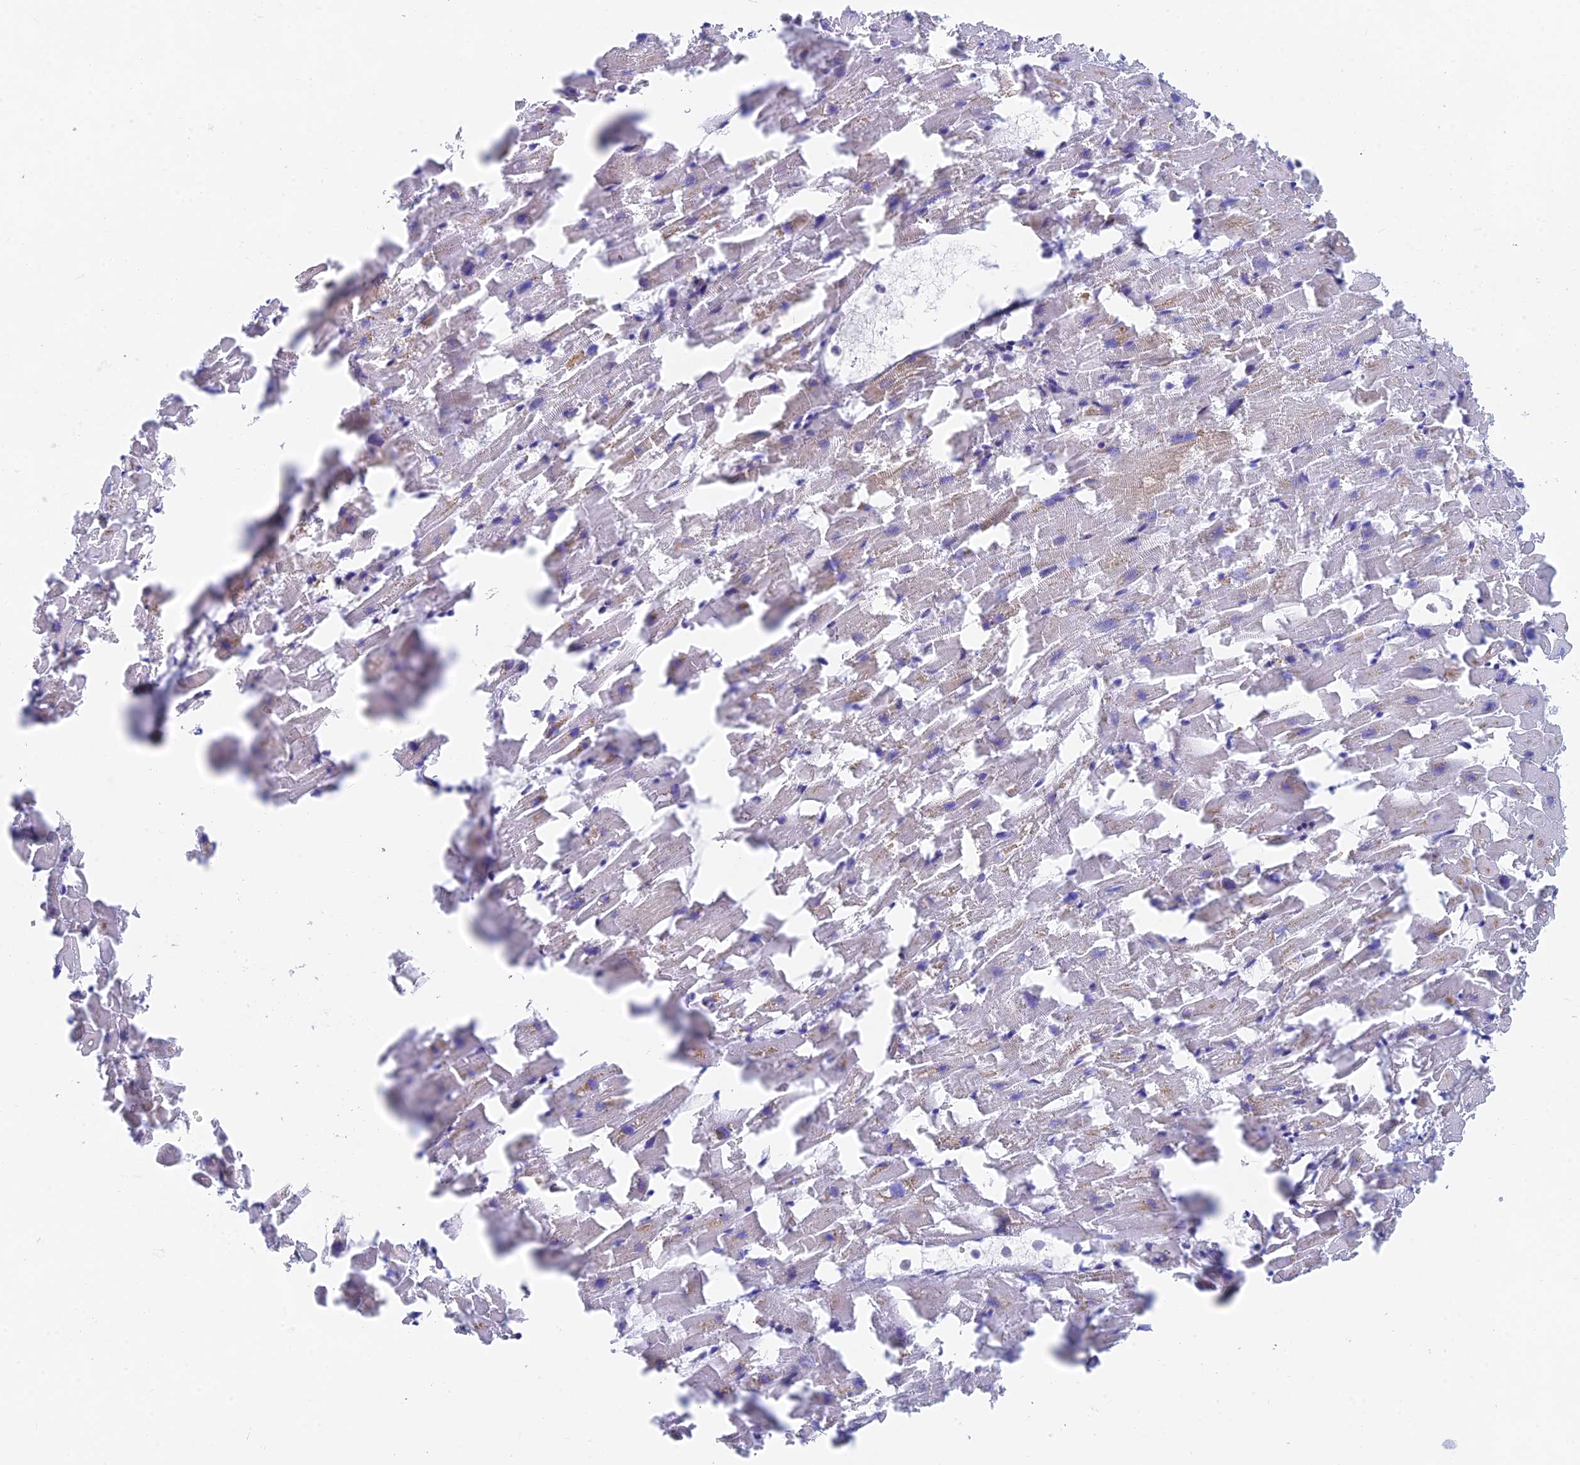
{"staining": {"intensity": "weak", "quantity": "25%-75%", "location": "cytoplasmic/membranous"}, "tissue": "heart muscle", "cell_type": "Cardiomyocytes", "image_type": "normal", "snomed": [{"axis": "morphology", "description": "Normal tissue, NOS"}, {"axis": "topography", "description": "Heart"}], "caption": "Cardiomyocytes display low levels of weak cytoplasmic/membranous expression in about 25%-75% of cells in normal human heart muscle.", "gene": "WDR35", "patient": {"sex": "female", "age": 64}}